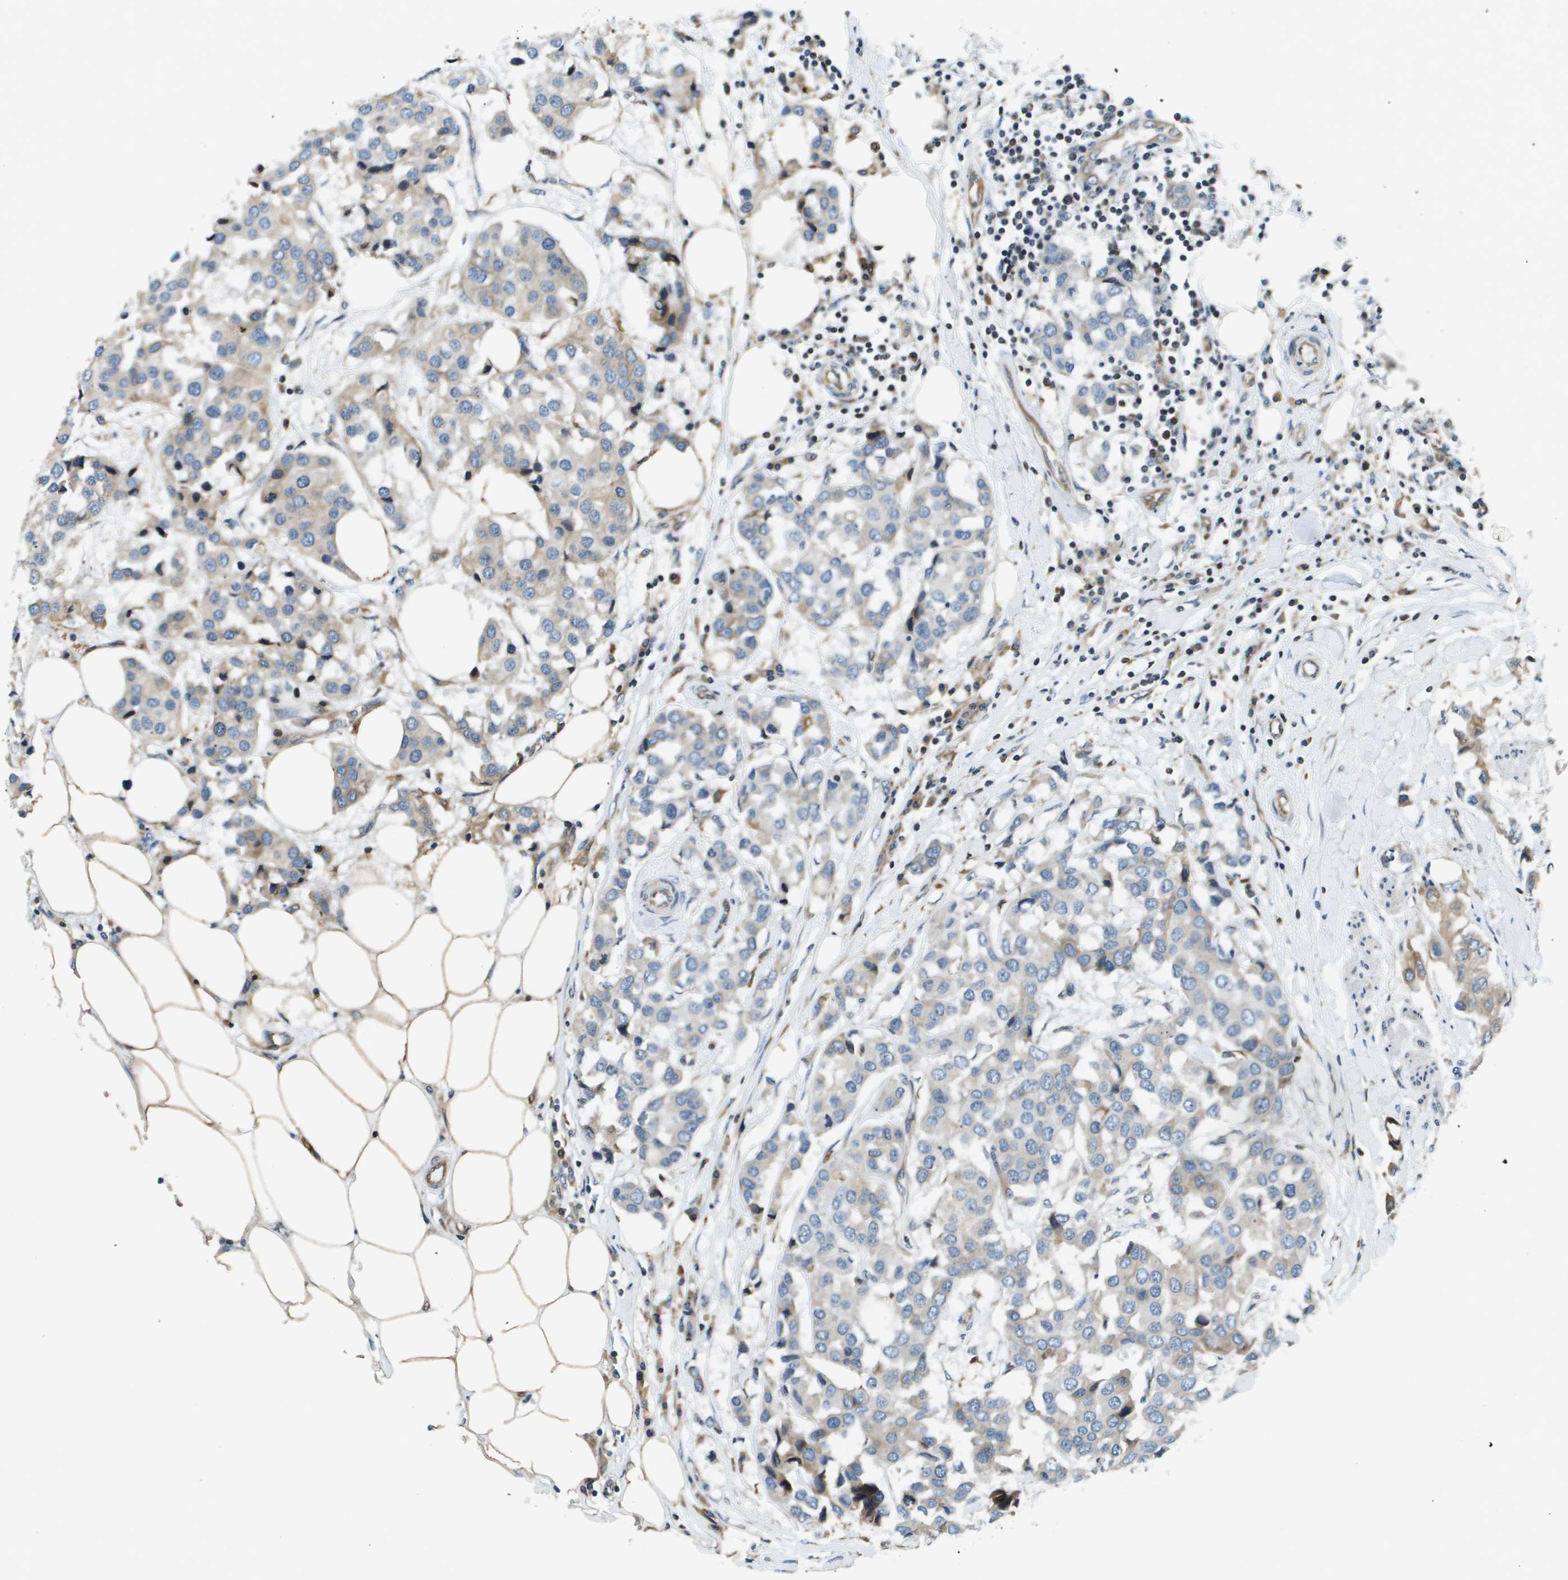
{"staining": {"intensity": "weak", "quantity": "25%-75%", "location": "cytoplasmic/membranous"}, "tissue": "breast cancer", "cell_type": "Tumor cells", "image_type": "cancer", "snomed": [{"axis": "morphology", "description": "Duct carcinoma"}, {"axis": "topography", "description": "Breast"}], "caption": "The histopathology image displays immunohistochemical staining of breast cancer. There is weak cytoplasmic/membranous expression is appreciated in about 25%-75% of tumor cells.", "gene": "ESYT1", "patient": {"sex": "female", "age": 80}}